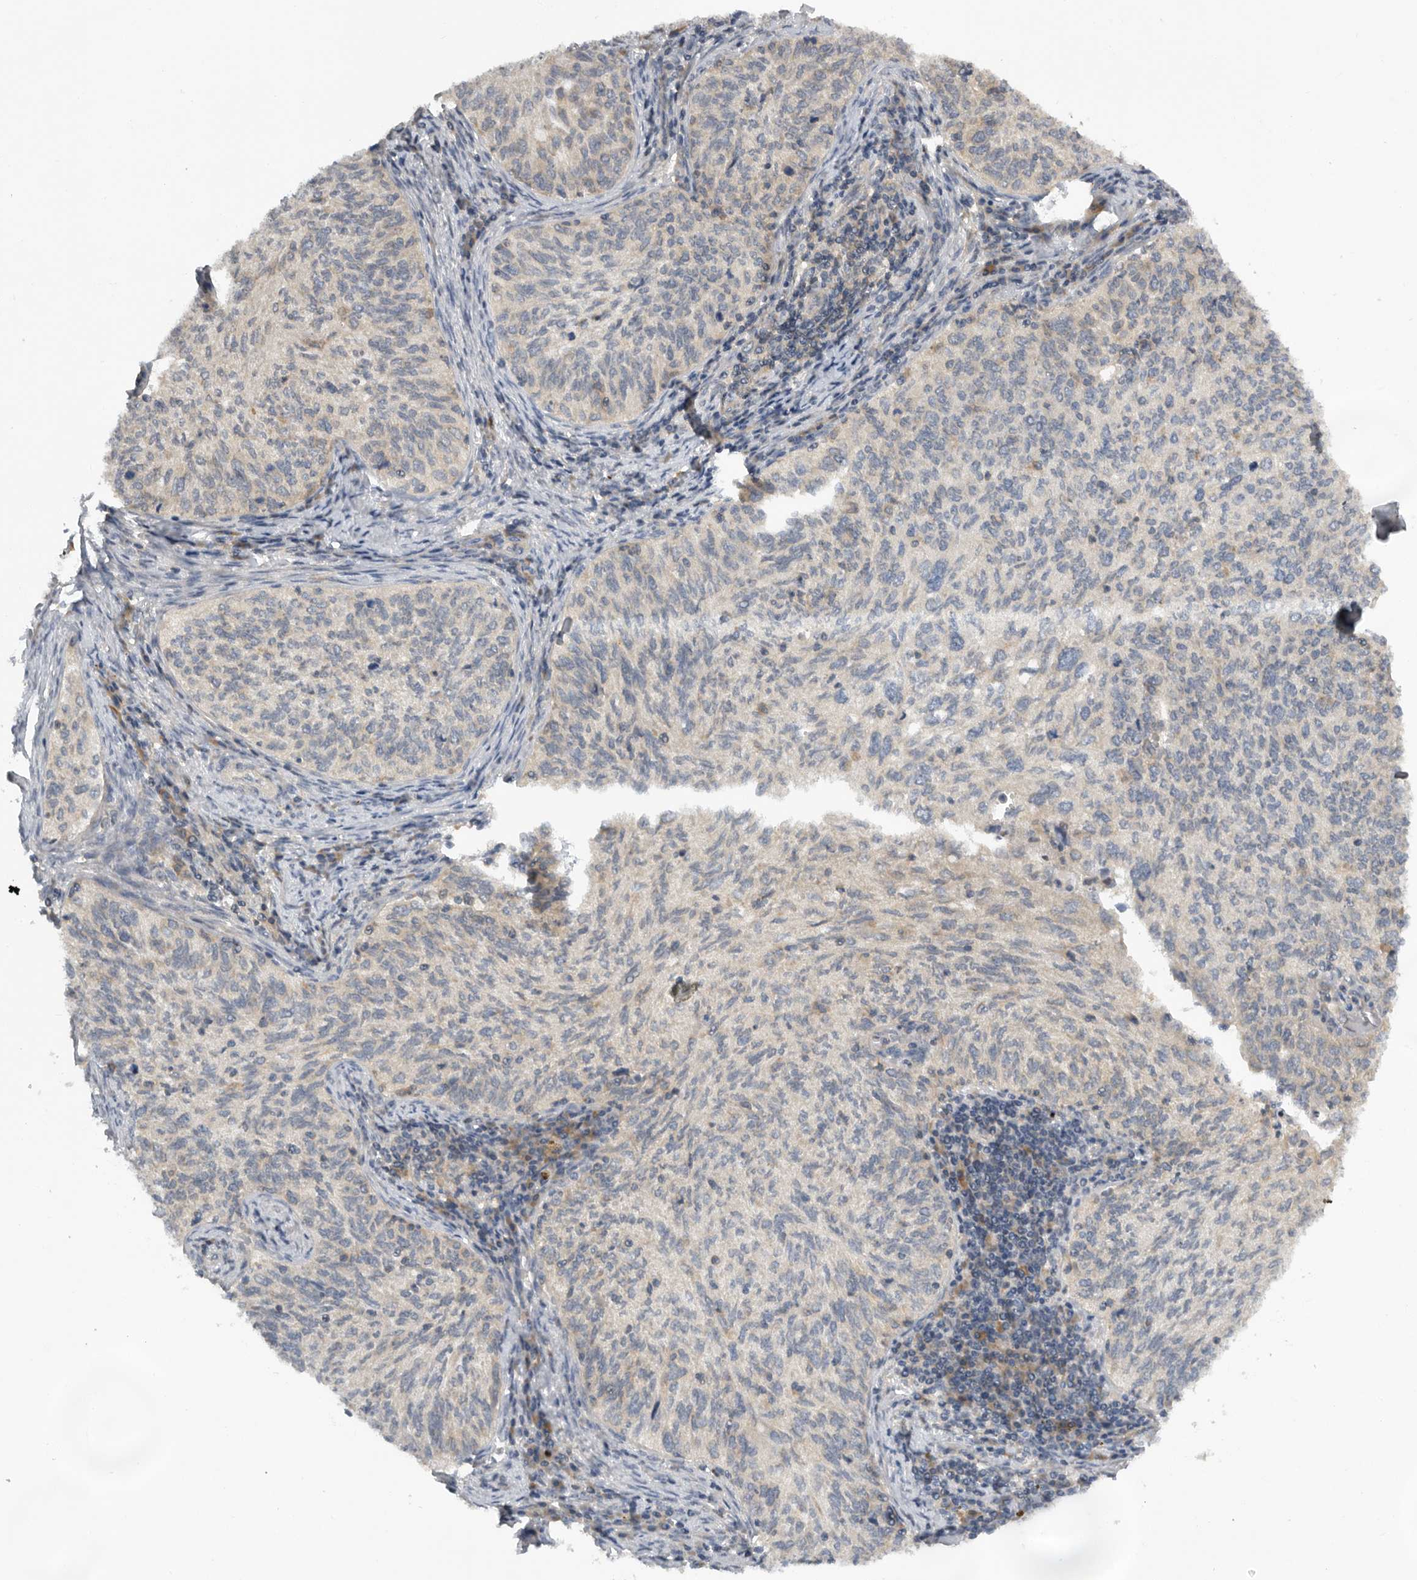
{"staining": {"intensity": "weak", "quantity": "<25%", "location": "cytoplasmic/membranous"}, "tissue": "cervical cancer", "cell_type": "Tumor cells", "image_type": "cancer", "snomed": [{"axis": "morphology", "description": "Squamous cell carcinoma, NOS"}, {"axis": "topography", "description": "Cervix"}], "caption": "DAB (3,3'-diaminobenzidine) immunohistochemical staining of cervical cancer (squamous cell carcinoma) displays no significant positivity in tumor cells.", "gene": "AASDHPPT", "patient": {"sex": "female", "age": 30}}